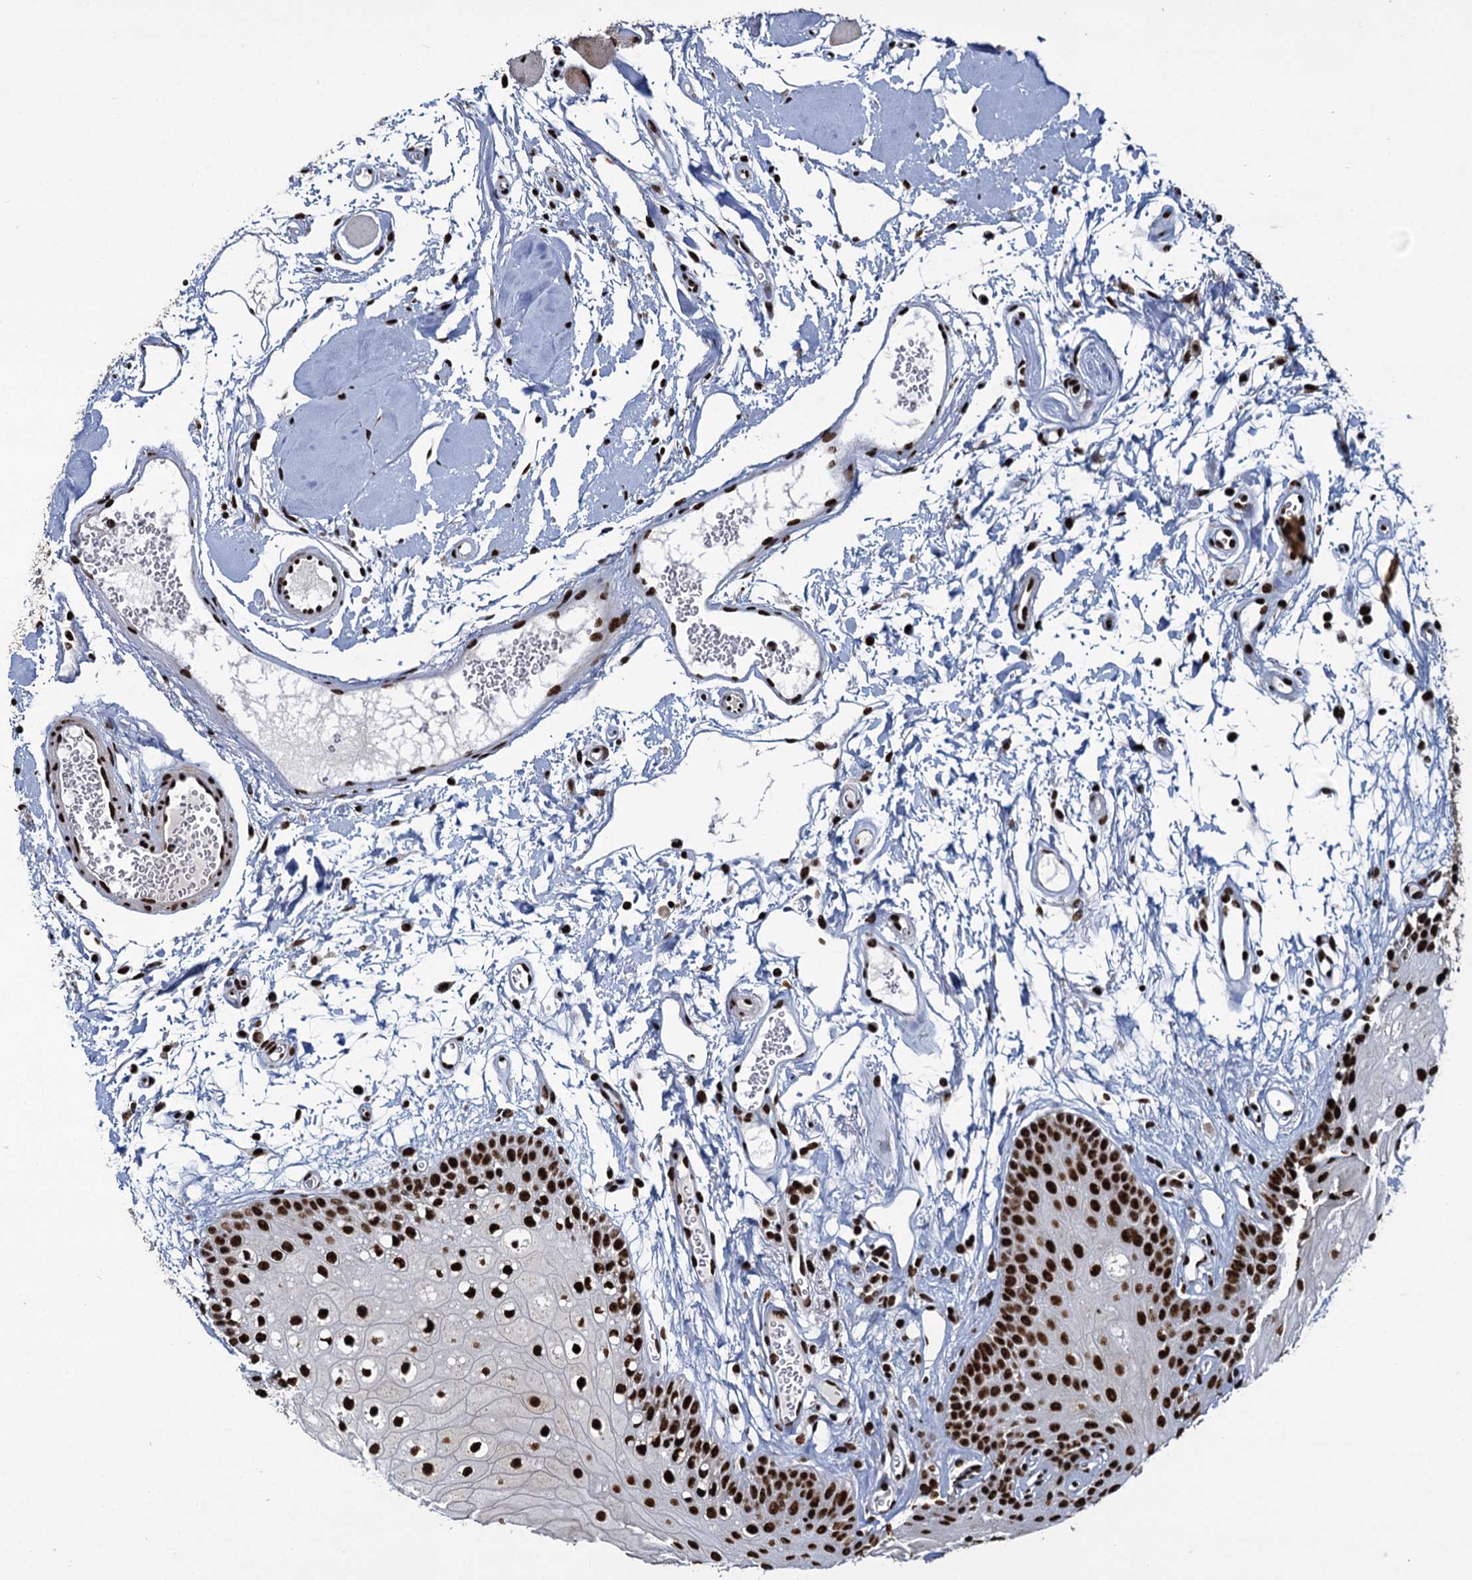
{"staining": {"intensity": "strong", "quantity": ">75%", "location": "nuclear"}, "tissue": "oral mucosa", "cell_type": "Squamous epithelial cells", "image_type": "normal", "snomed": [{"axis": "morphology", "description": "Normal tissue, NOS"}, {"axis": "topography", "description": "Oral tissue"}, {"axis": "topography", "description": "Tounge, NOS"}], "caption": "This is a photomicrograph of immunohistochemistry (IHC) staining of benign oral mucosa, which shows strong expression in the nuclear of squamous epithelial cells.", "gene": "RPUSD4", "patient": {"sex": "female", "age": 73}}